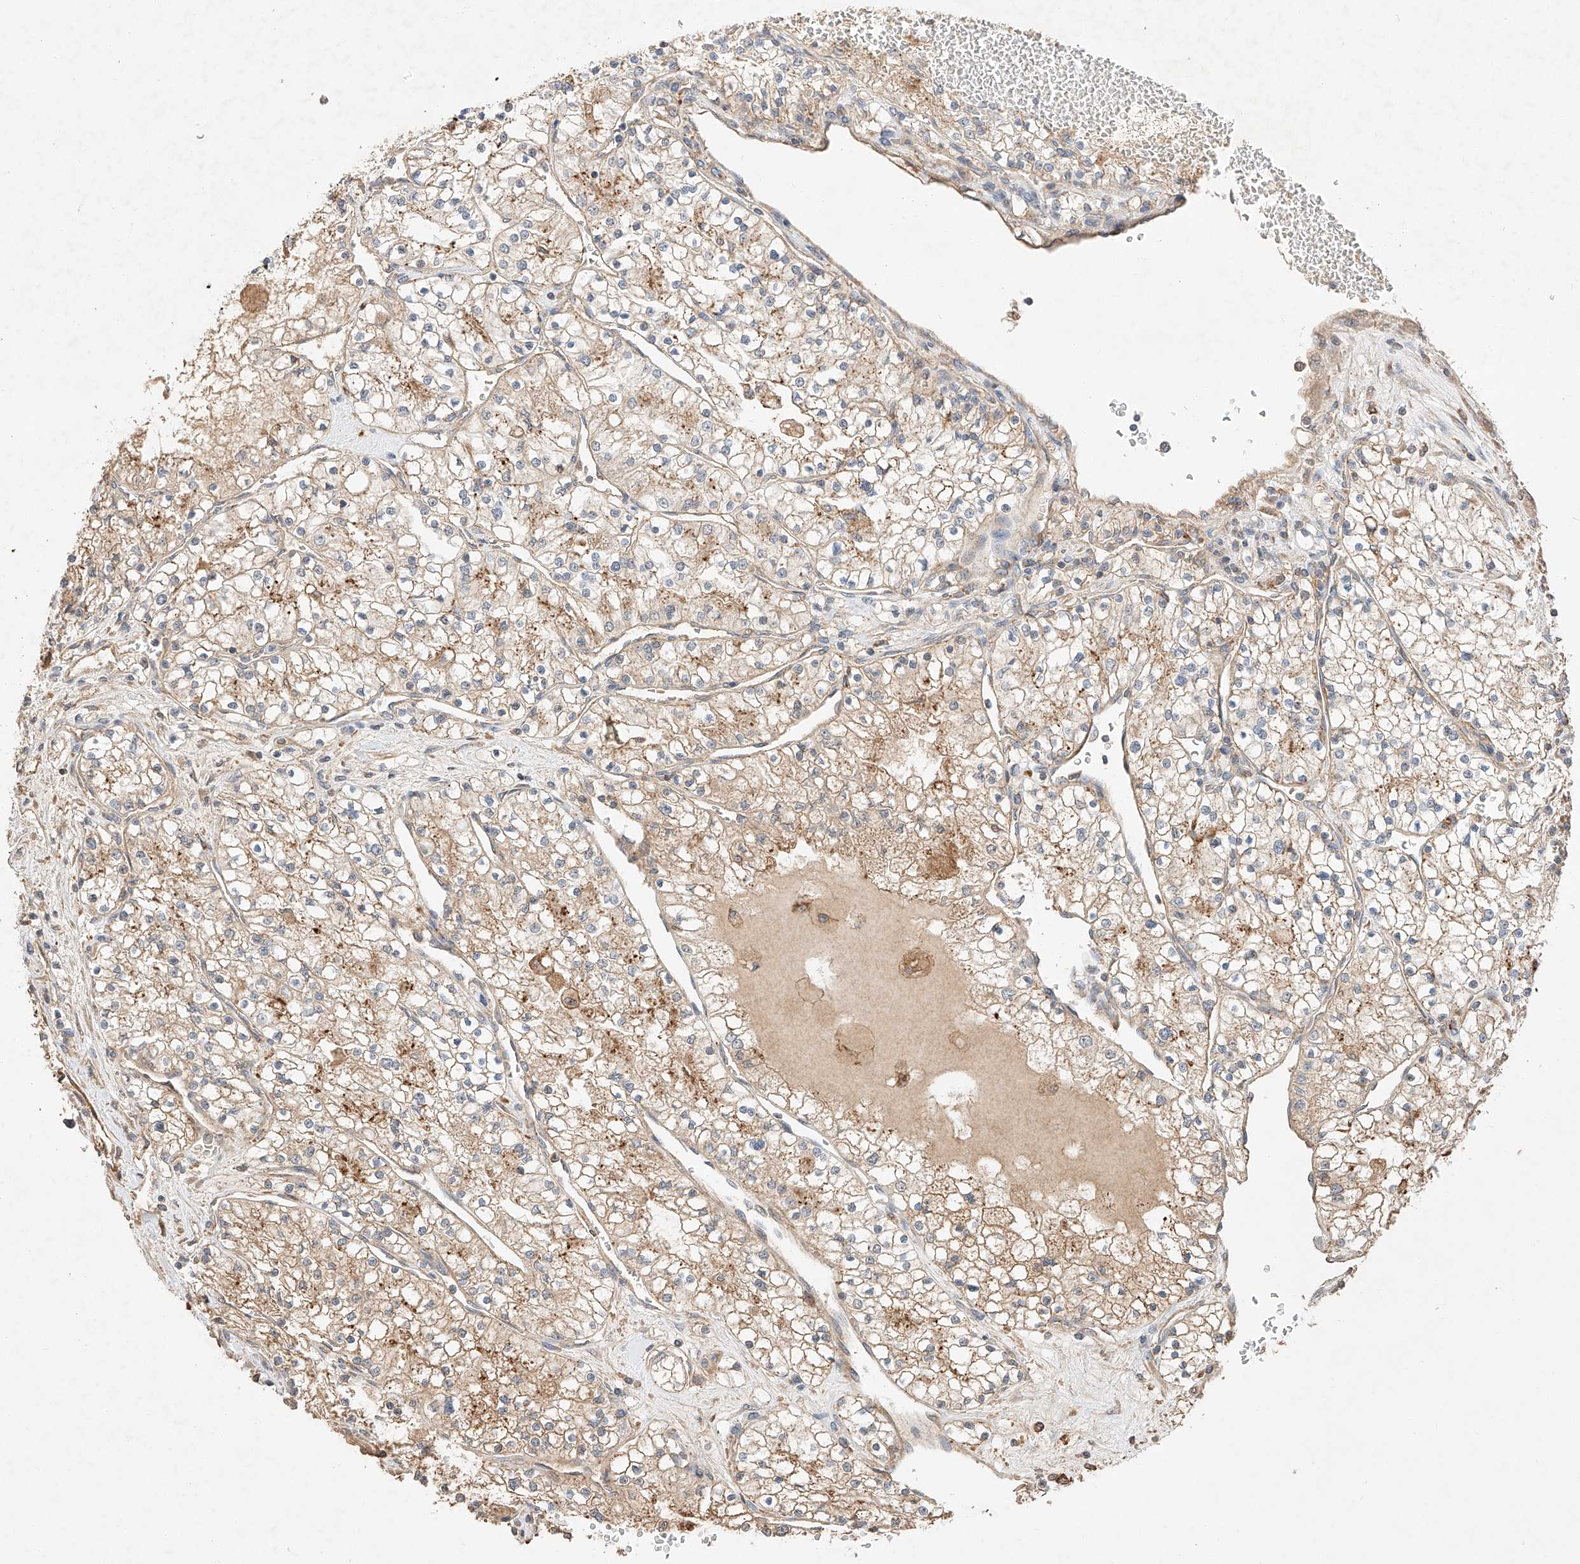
{"staining": {"intensity": "weak", "quantity": ">75%", "location": "cytoplasmic/membranous"}, "tissue": "renal cancer", "cell_type": "Tumor cells", "image_type": "cancer", "snomed": [{"axis": "morphology", "description": "Normal tissue, NOS"}, {"axis": "morphology", "description": "Adenocarcinoma, NOS"}, {"axis": "topography", "description": "Kidney"}], "caption": "Protein staining of renal cancer (adenocarcinoma) tissue reveals weak cytoplasmic/membranous expression in approximately >75% of tumor cells. Immunohistochemistry (ihc) stains the protein in brown and the nuclei are stained blue.", "gene": "SUSD6", "patient": {"sex": "male", "age": 68}}